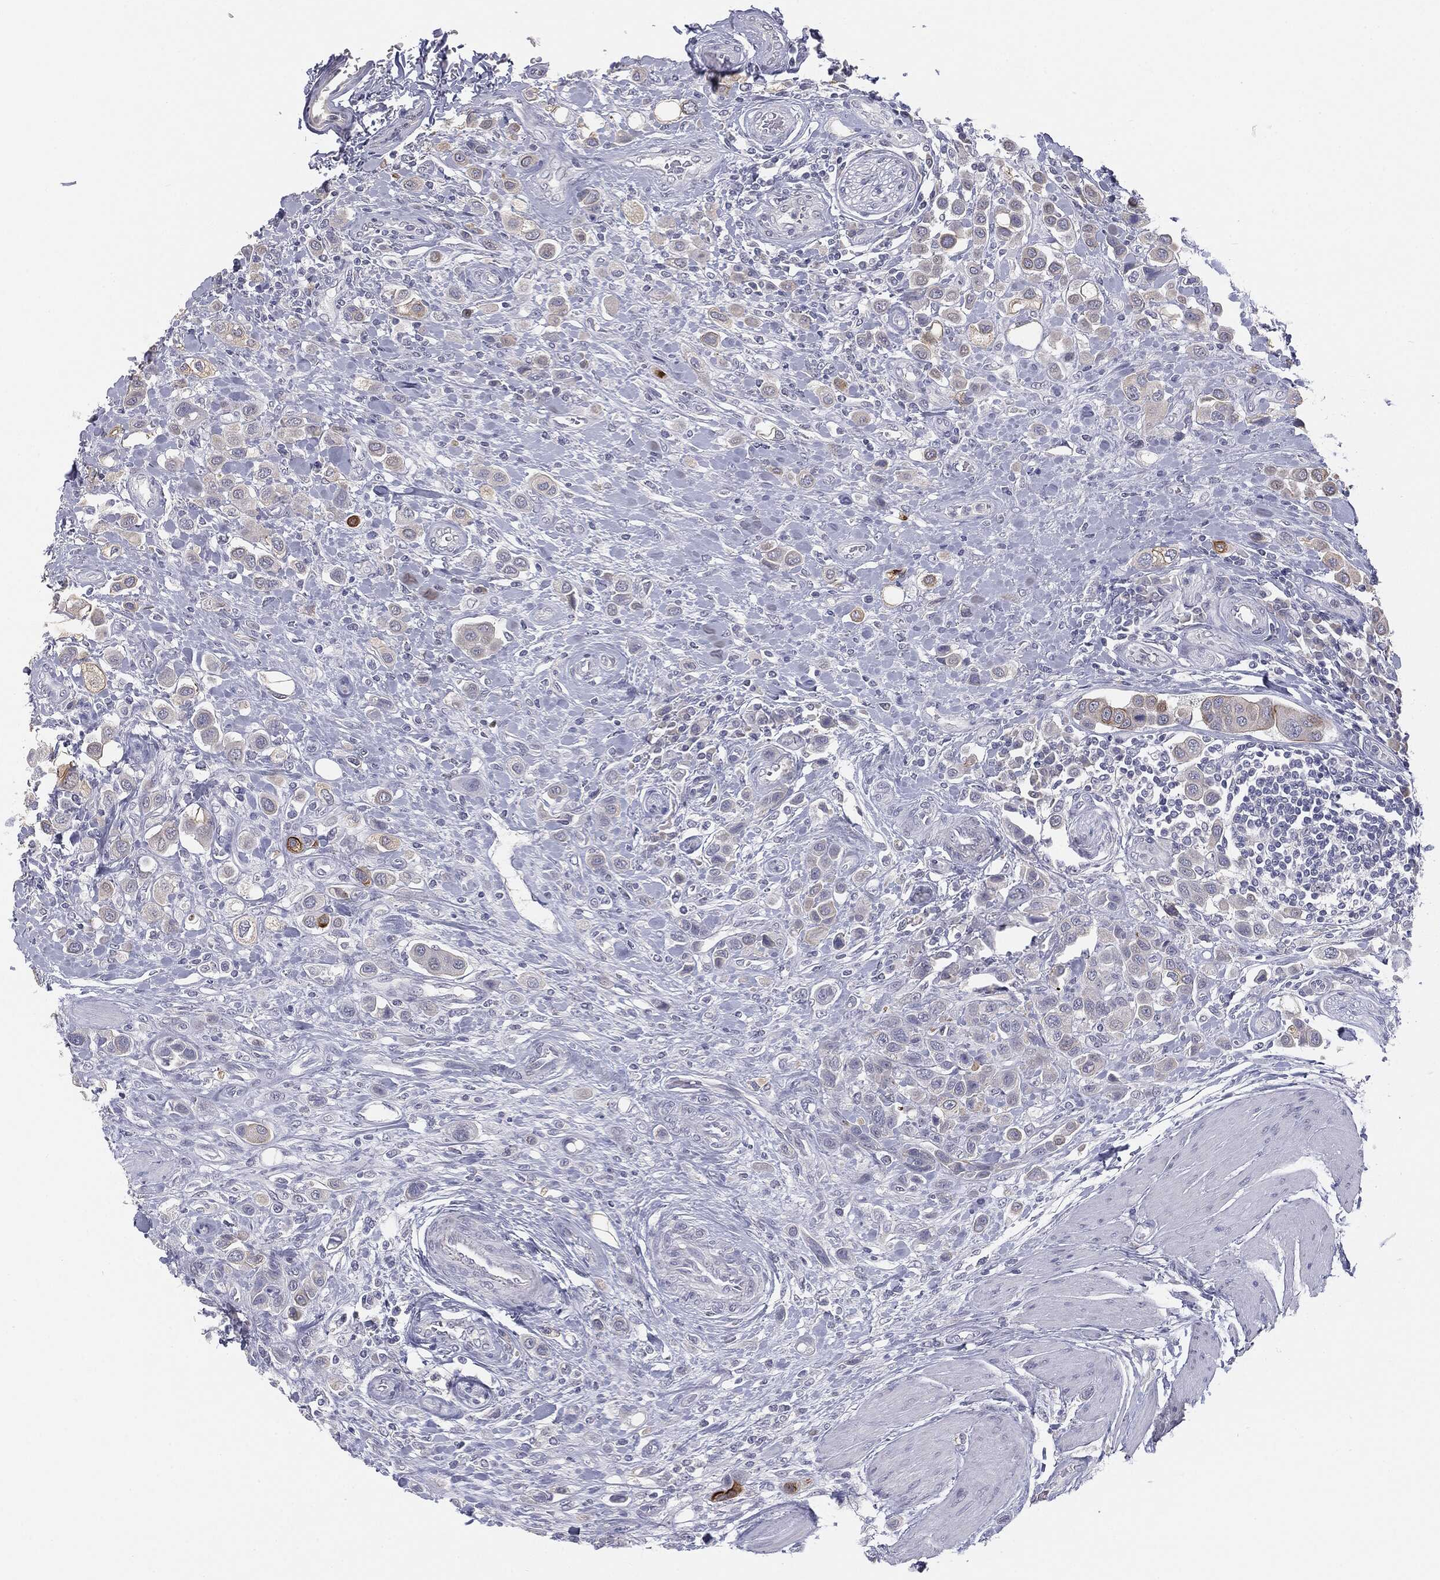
{"staining": {"intensity": "negative", "quantity": "none", "location": "none"}, "tissue": "urothelial cancer", "cell_type": "Tumor cells", "image_type": "cancer", "snomed": [{"axis": "morphology", "description": "Urothelial carcinoma, High grade"}, {"axis": "topography", "description": "Urinary bladder"}], "caption": "The image displays no significant staining in tumor cells of urothelial carcinoma (high-grade). (DAB IHC with hematoxylin counter stain).", "gene": "MUC1", "patient": {"sex": "male", "age": 50}}